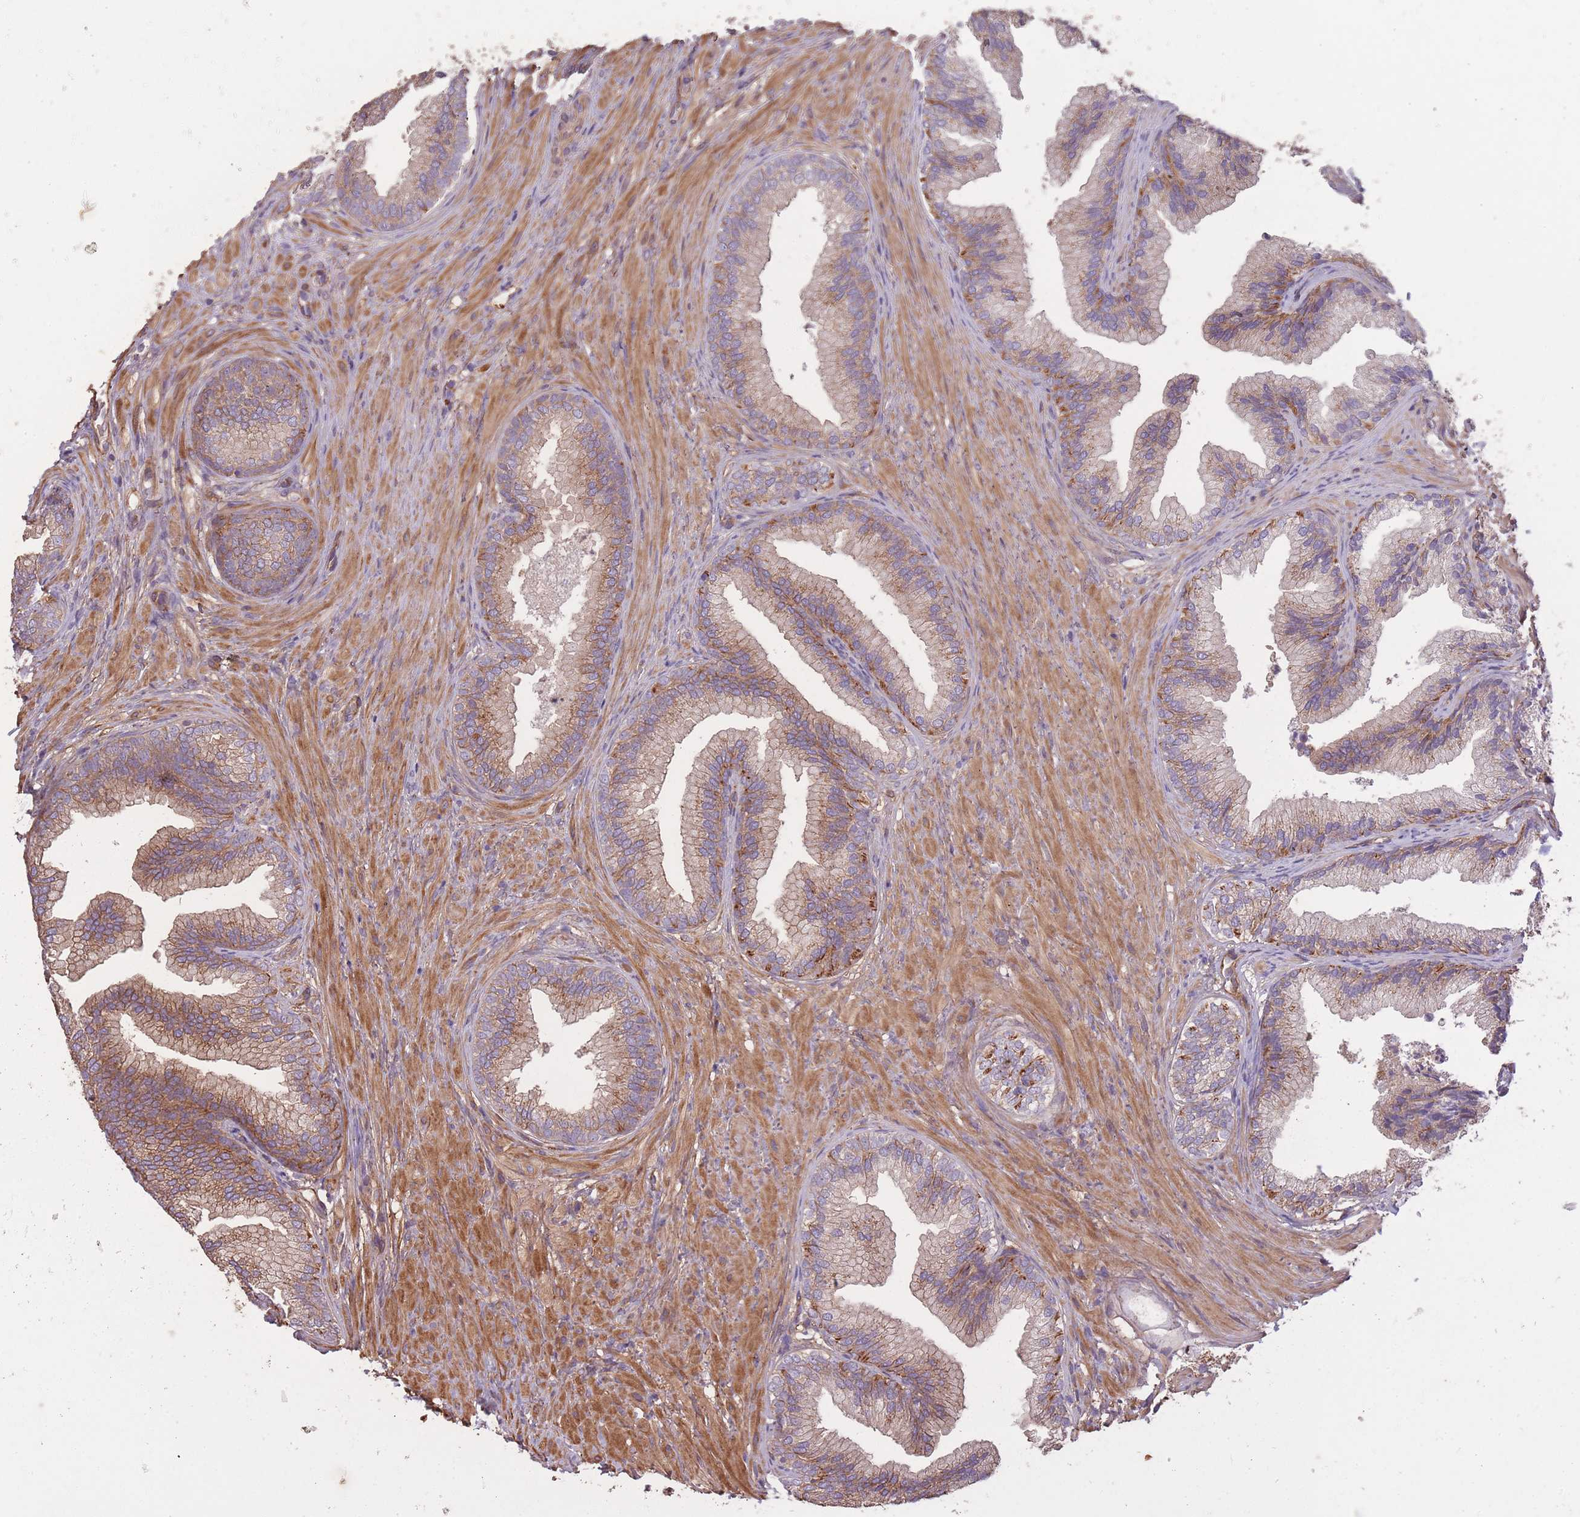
{"staining": {"intensity": "strong", "quantity": "25%-75%", "location": "cytoplasmic/membranous"}, "tissue": "prostate", "cell_type": "Glandular cells", "image_type": "normal", "snomed": [{"axis": "morphology", "description": "Normal tissue, NOS"}, {"axis": "topography", "description": "Prostate"}], "caption": "Prostate stained with a protein marker displays strong staining in glandular cells.", "gene": "ARMH3", "patient": {"sex": "male", "age": 76}}